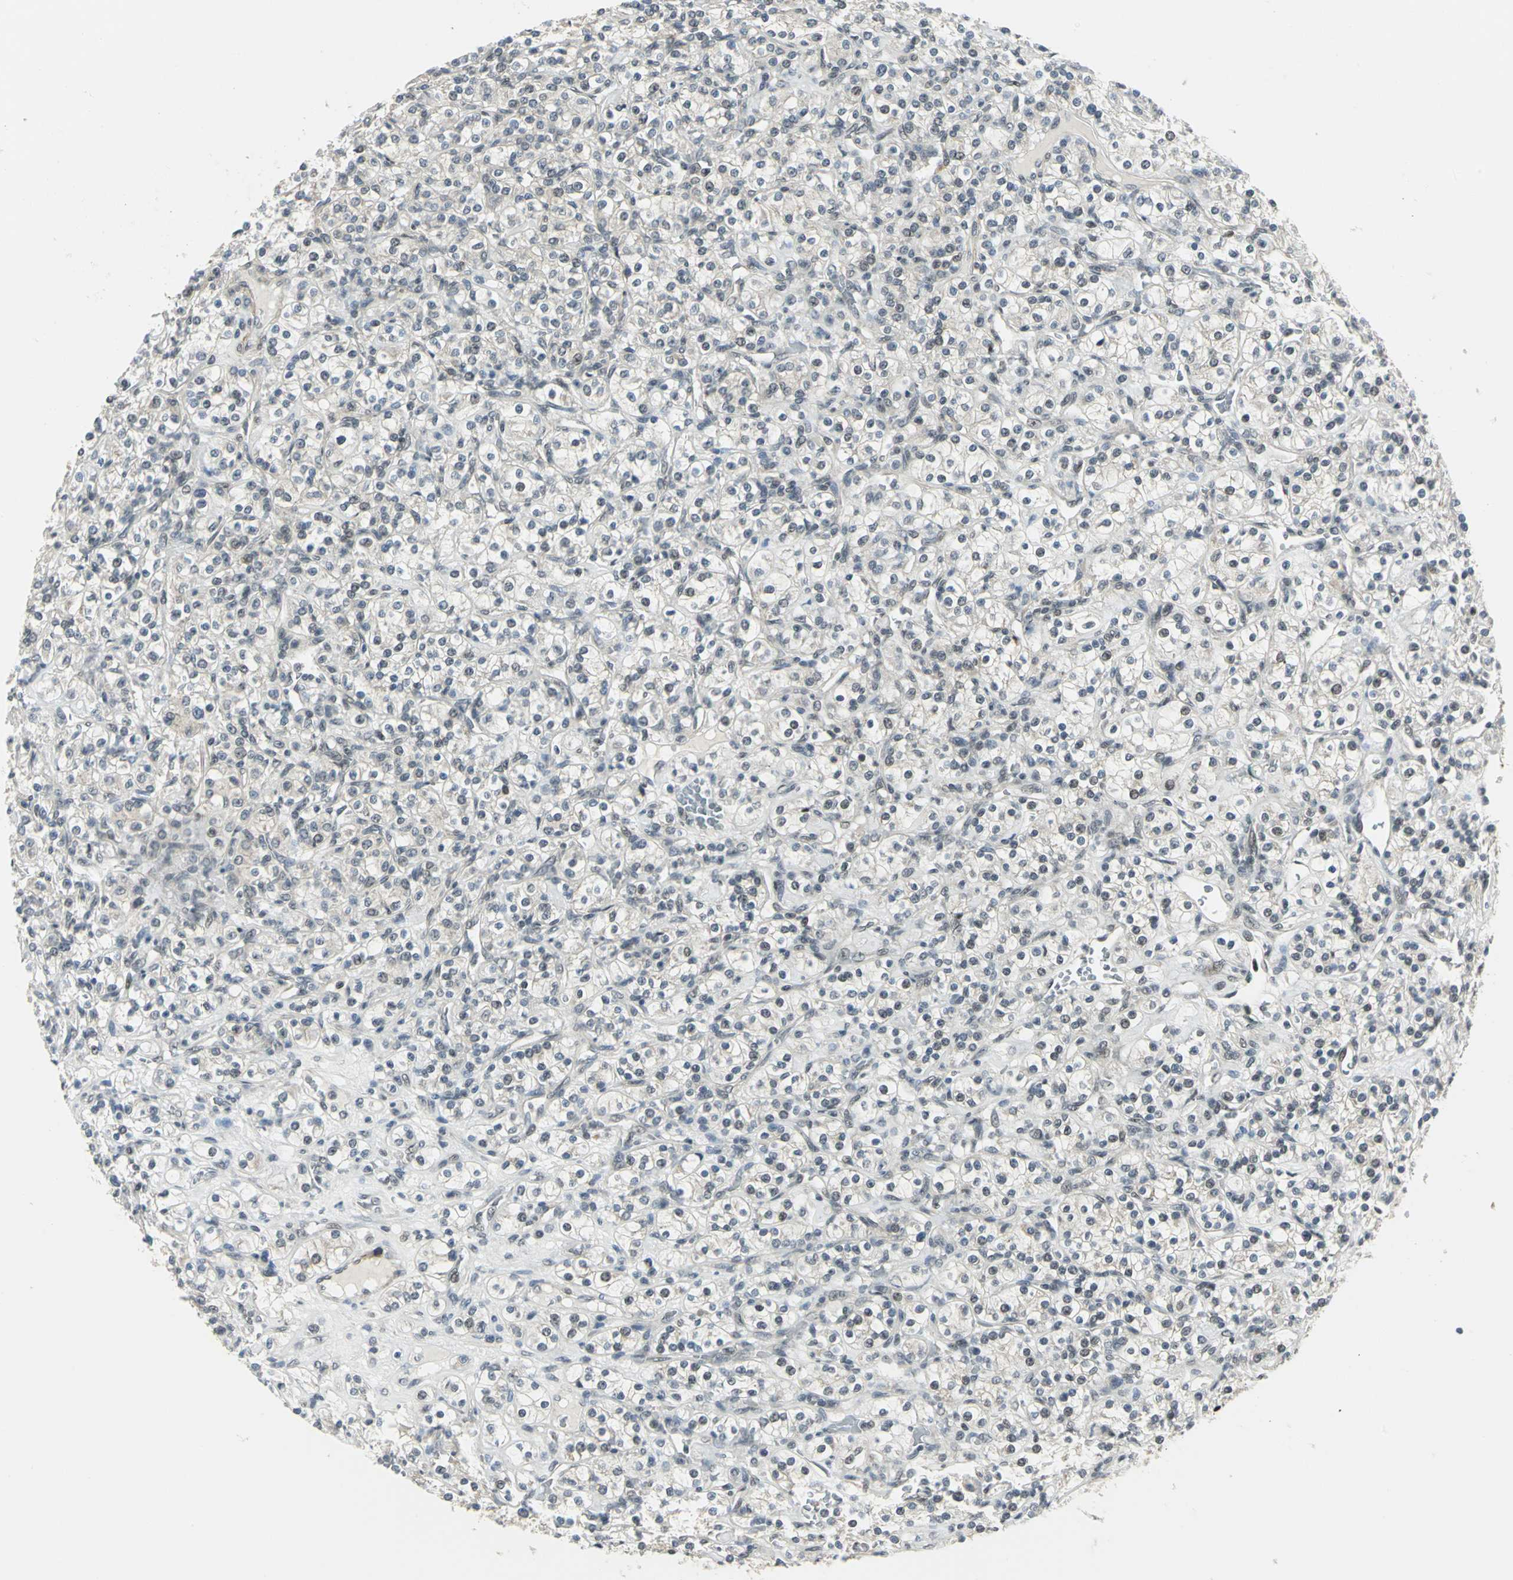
{"staining": {"intensity": "negative", "quantity": "none", "location": "none"}, "tissue": "renal cancer", "cell_type": "Tumor cells", "image_type": "cancer", "snomed": [{"axis": "morphology", "description": "Adenocarcinoma, NOS"}, {"axis": "topography", "description": "Kidney"}], "caption": "The histopathology image shows no significant positivity in tumor cells of renal adenocarcinoma.", "gene": "MTA1", "patient": {"sex": "male", "age": 77}}